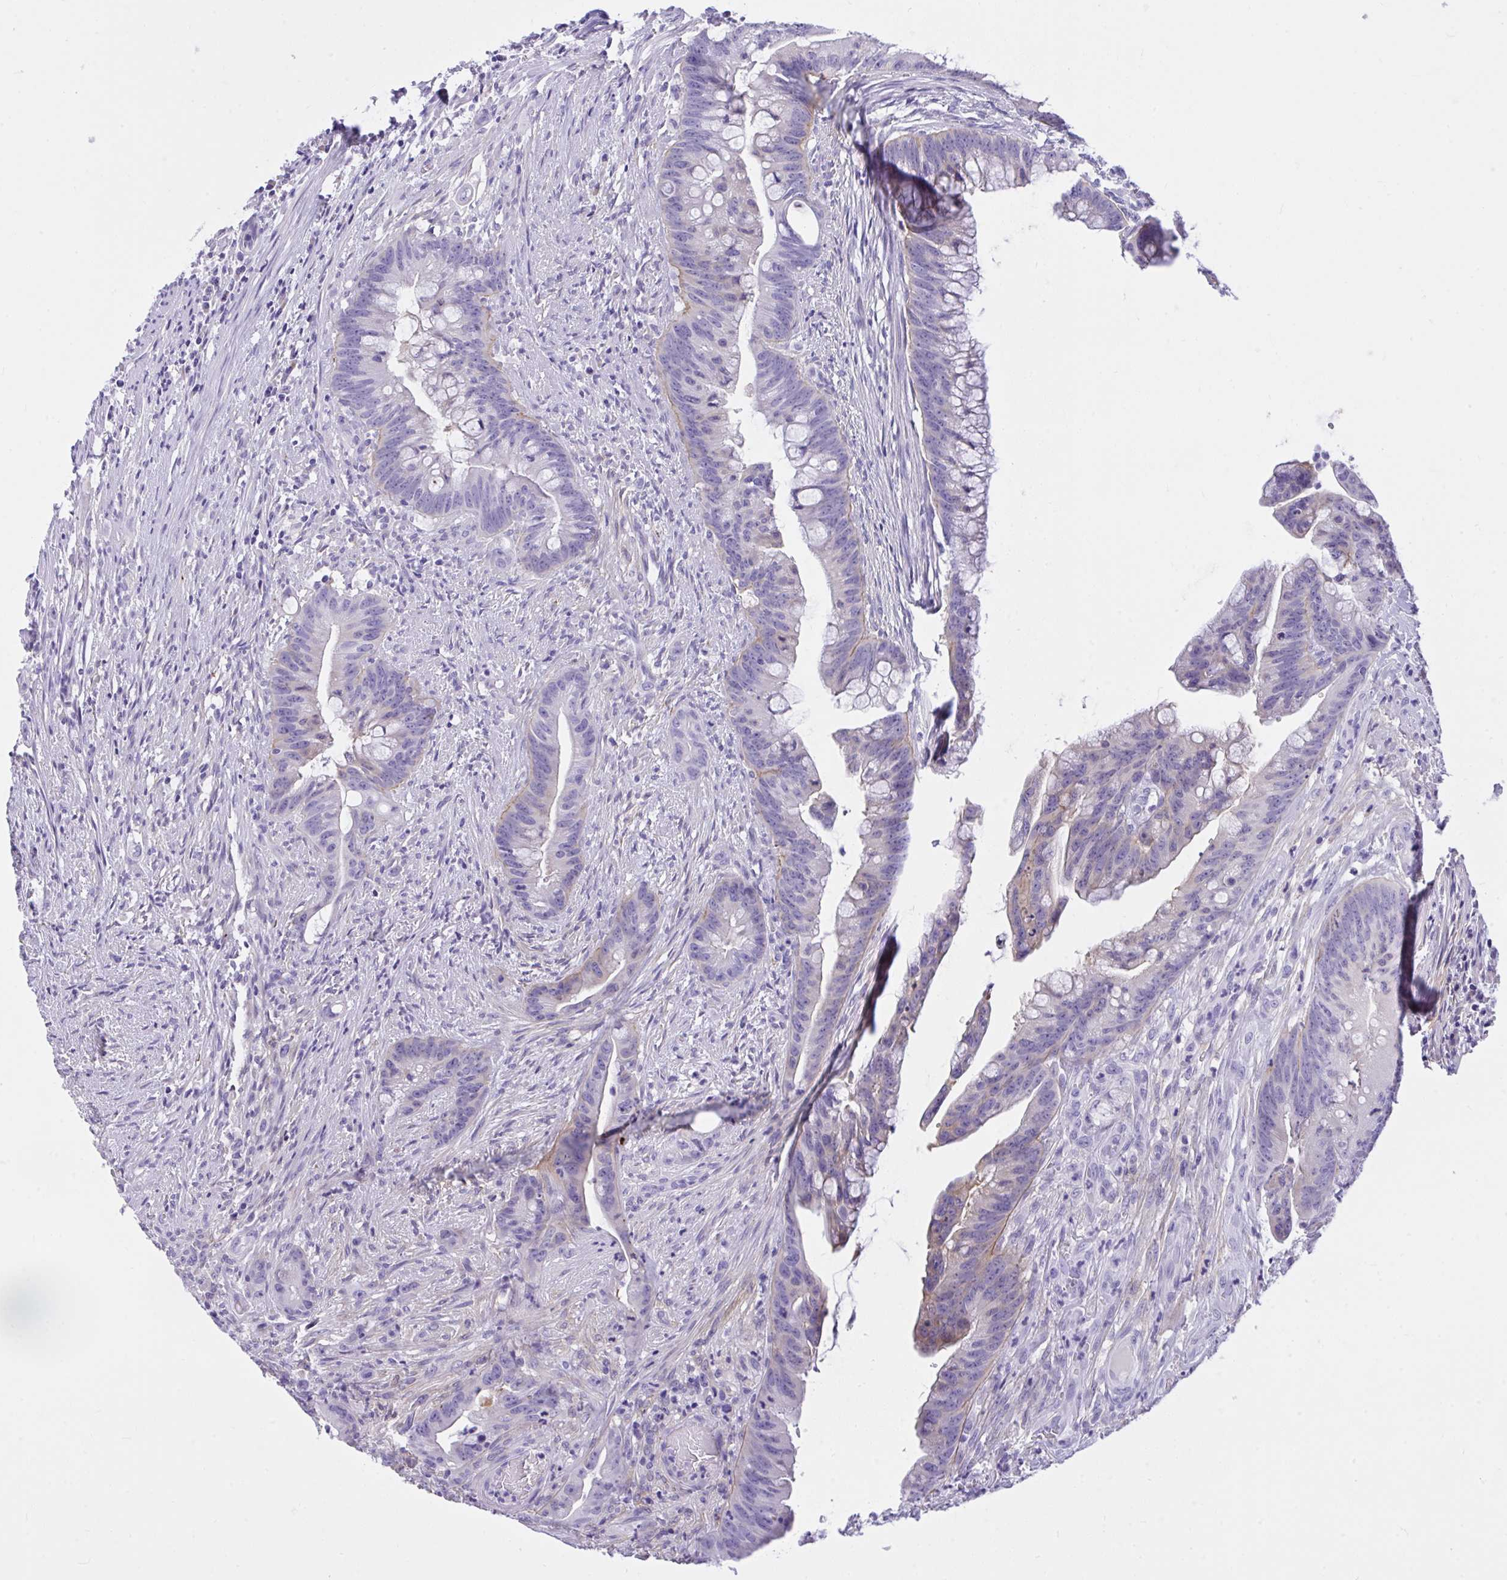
{"staining": {"intensity": "negative", "quantity": "none", "location": "none"}, "tissue": "colorectal cancer", "cell_type": "Tumor cells", "image_type": "cancer", "snomed": [{"axis": "morphology", "description": "Adenocarcinoma, NOS"}, {"axis": "topography", "description": "Colon"}], "caption": "Immunohistochemistry (IHC) photomicrograph of neoplastic tissue: human colorectal cancer (adenocarcinoma) stained with DAB shows no significant protein staining in tumor cells. (IHC, brightfield microscopy, high magnification).", "gene": "TLN2", "patient": {"sex": "male", "age": 62}}